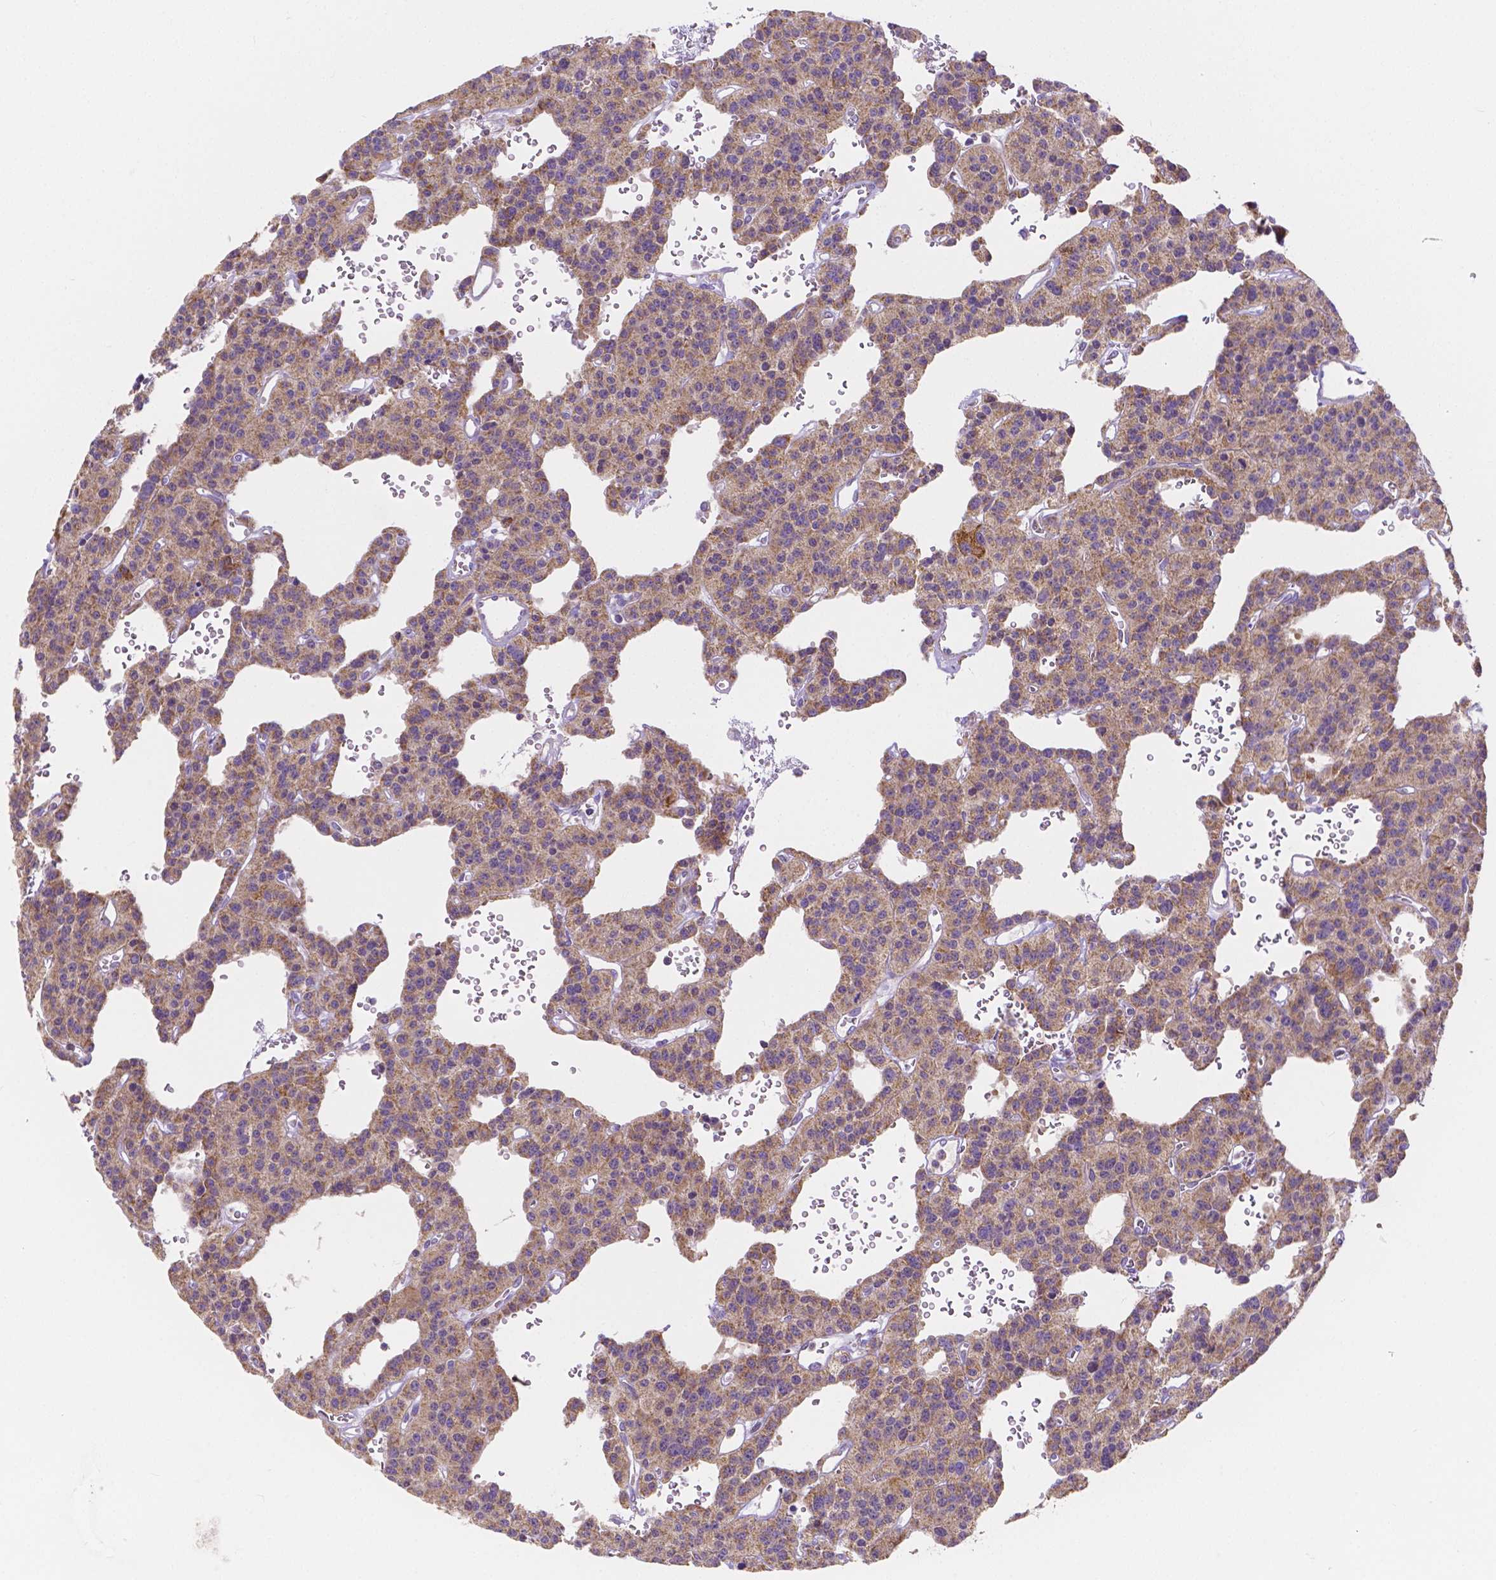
{"staining": {"intensity": "moderate", "quantity": "25%-75%", "location": "cytoplasmic/membranous"}, "tissue": "carcinoid", "cell_type": "Tumor cells", "image_type": "cancer", "snomed": [{"axis": "morphology", "description": "Carcinoid, malignant, NOS"}, {"axis": "topography", "description": "Lung"}], "caption": "Immunohistochemistry (IHC) photomicrograph of neoplastic tissue: human malignant carcinoid stained using immunohistochemistry reveals medium levels of moderate protein expression localized specifically in the cytoplasmic/membranous of tumor cells, appearing as a cytoplasmic/membranous brown color.", "gene": "SGTB", "patient": {"sex": "female", "age": 71}}